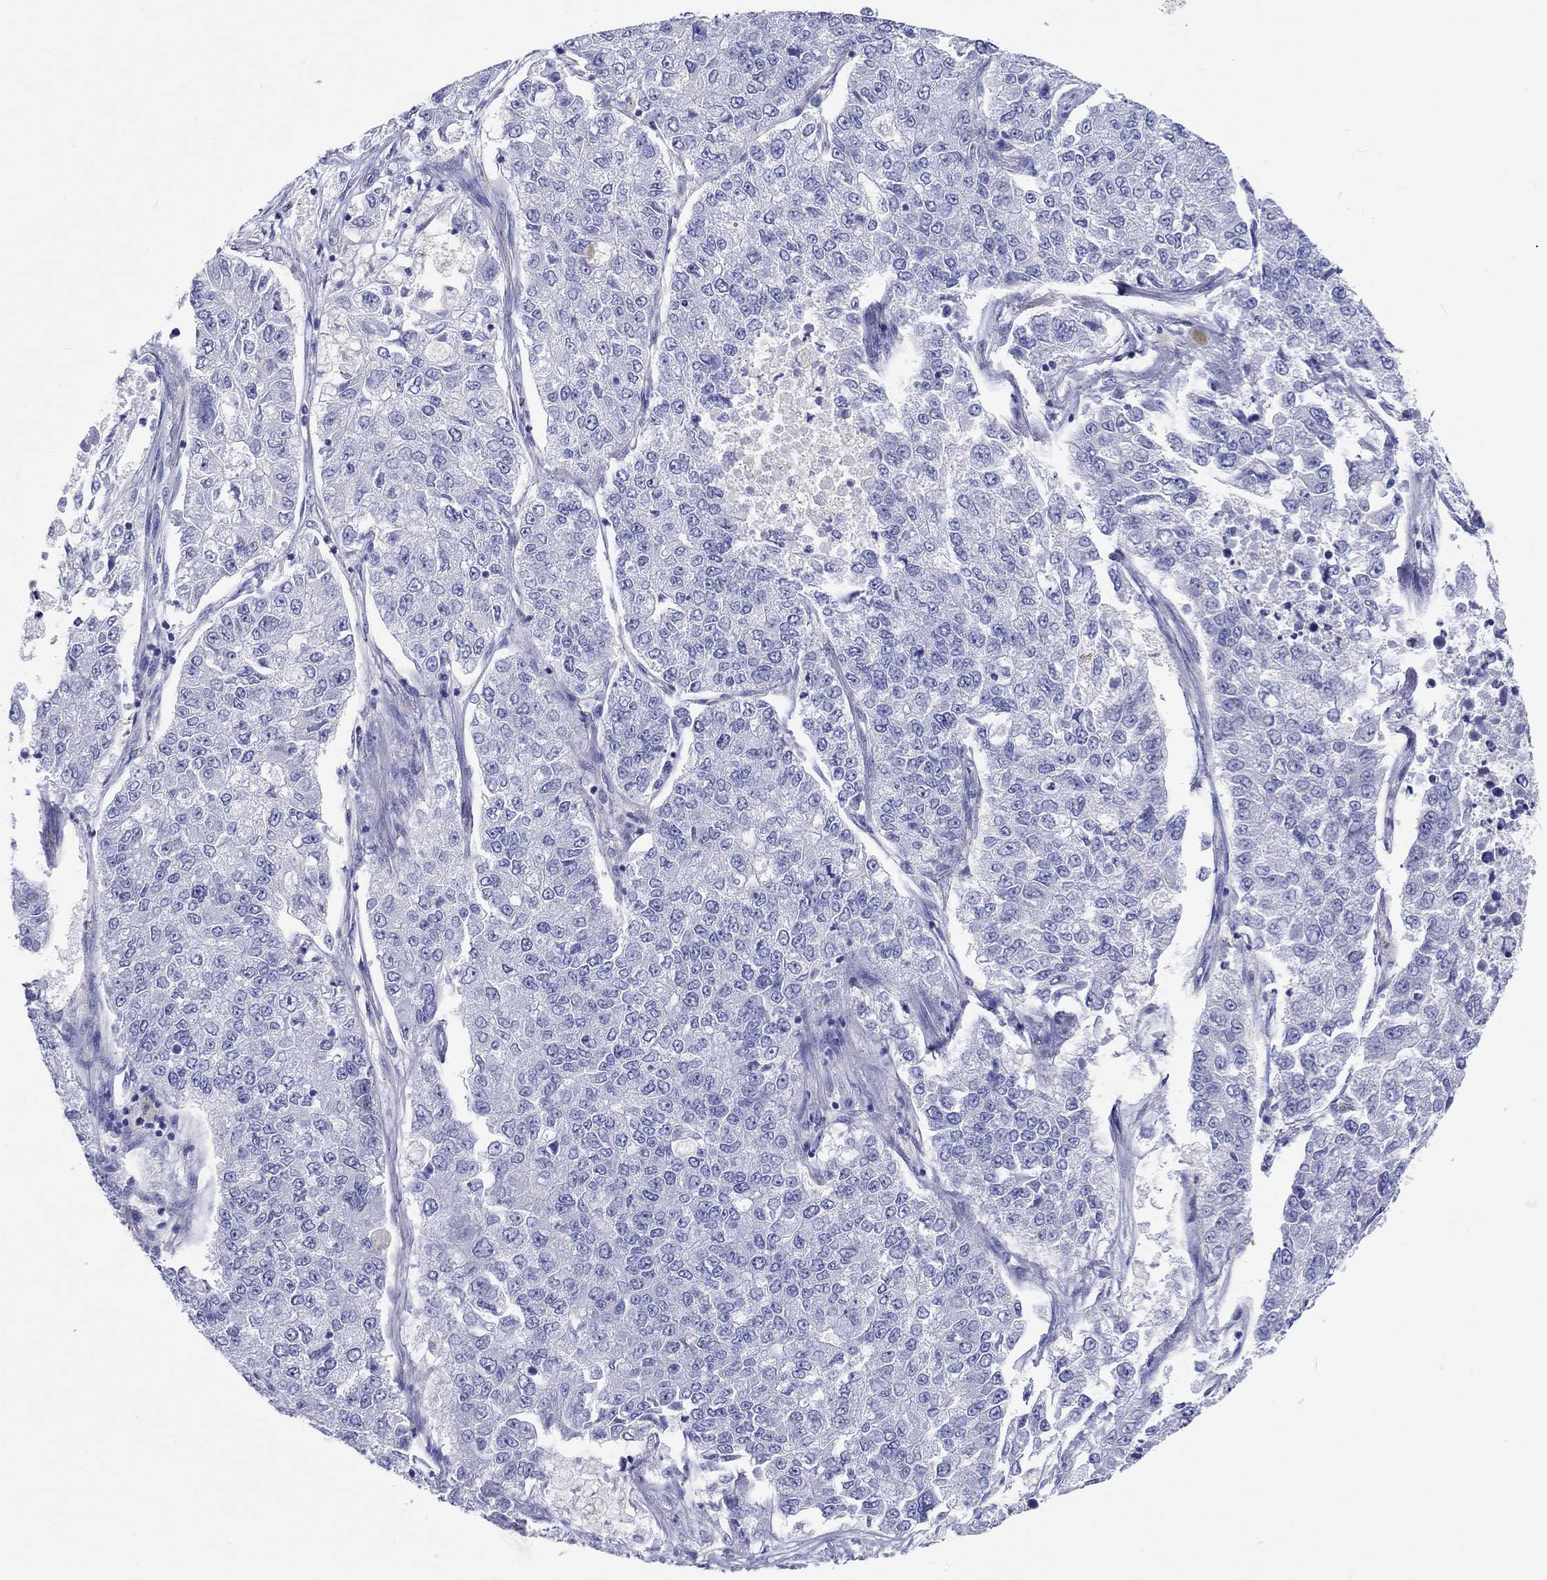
{"staining": {"intensity": "negative", "quantity": "none", "location": "none"}, "tissue": "lung cancer", "cell_type": "Tumor cells", "image_type": "cancer", "snomed": [{"axis": "morphology", "description": "Adenocarcinoma, NOS"}, {"axis": "topography", "description": "Lung"}], "caption": "Tumor cells are negative for protein expression in human adenocarcinoma (lung). (DAB (3,3'-diaminobenzidine) immunohistochemistry (IHC) visualized using brightfield microscopy, high magnification).", "gene": "CDY2B", "patient": {"sex": "male", "age": 49}}